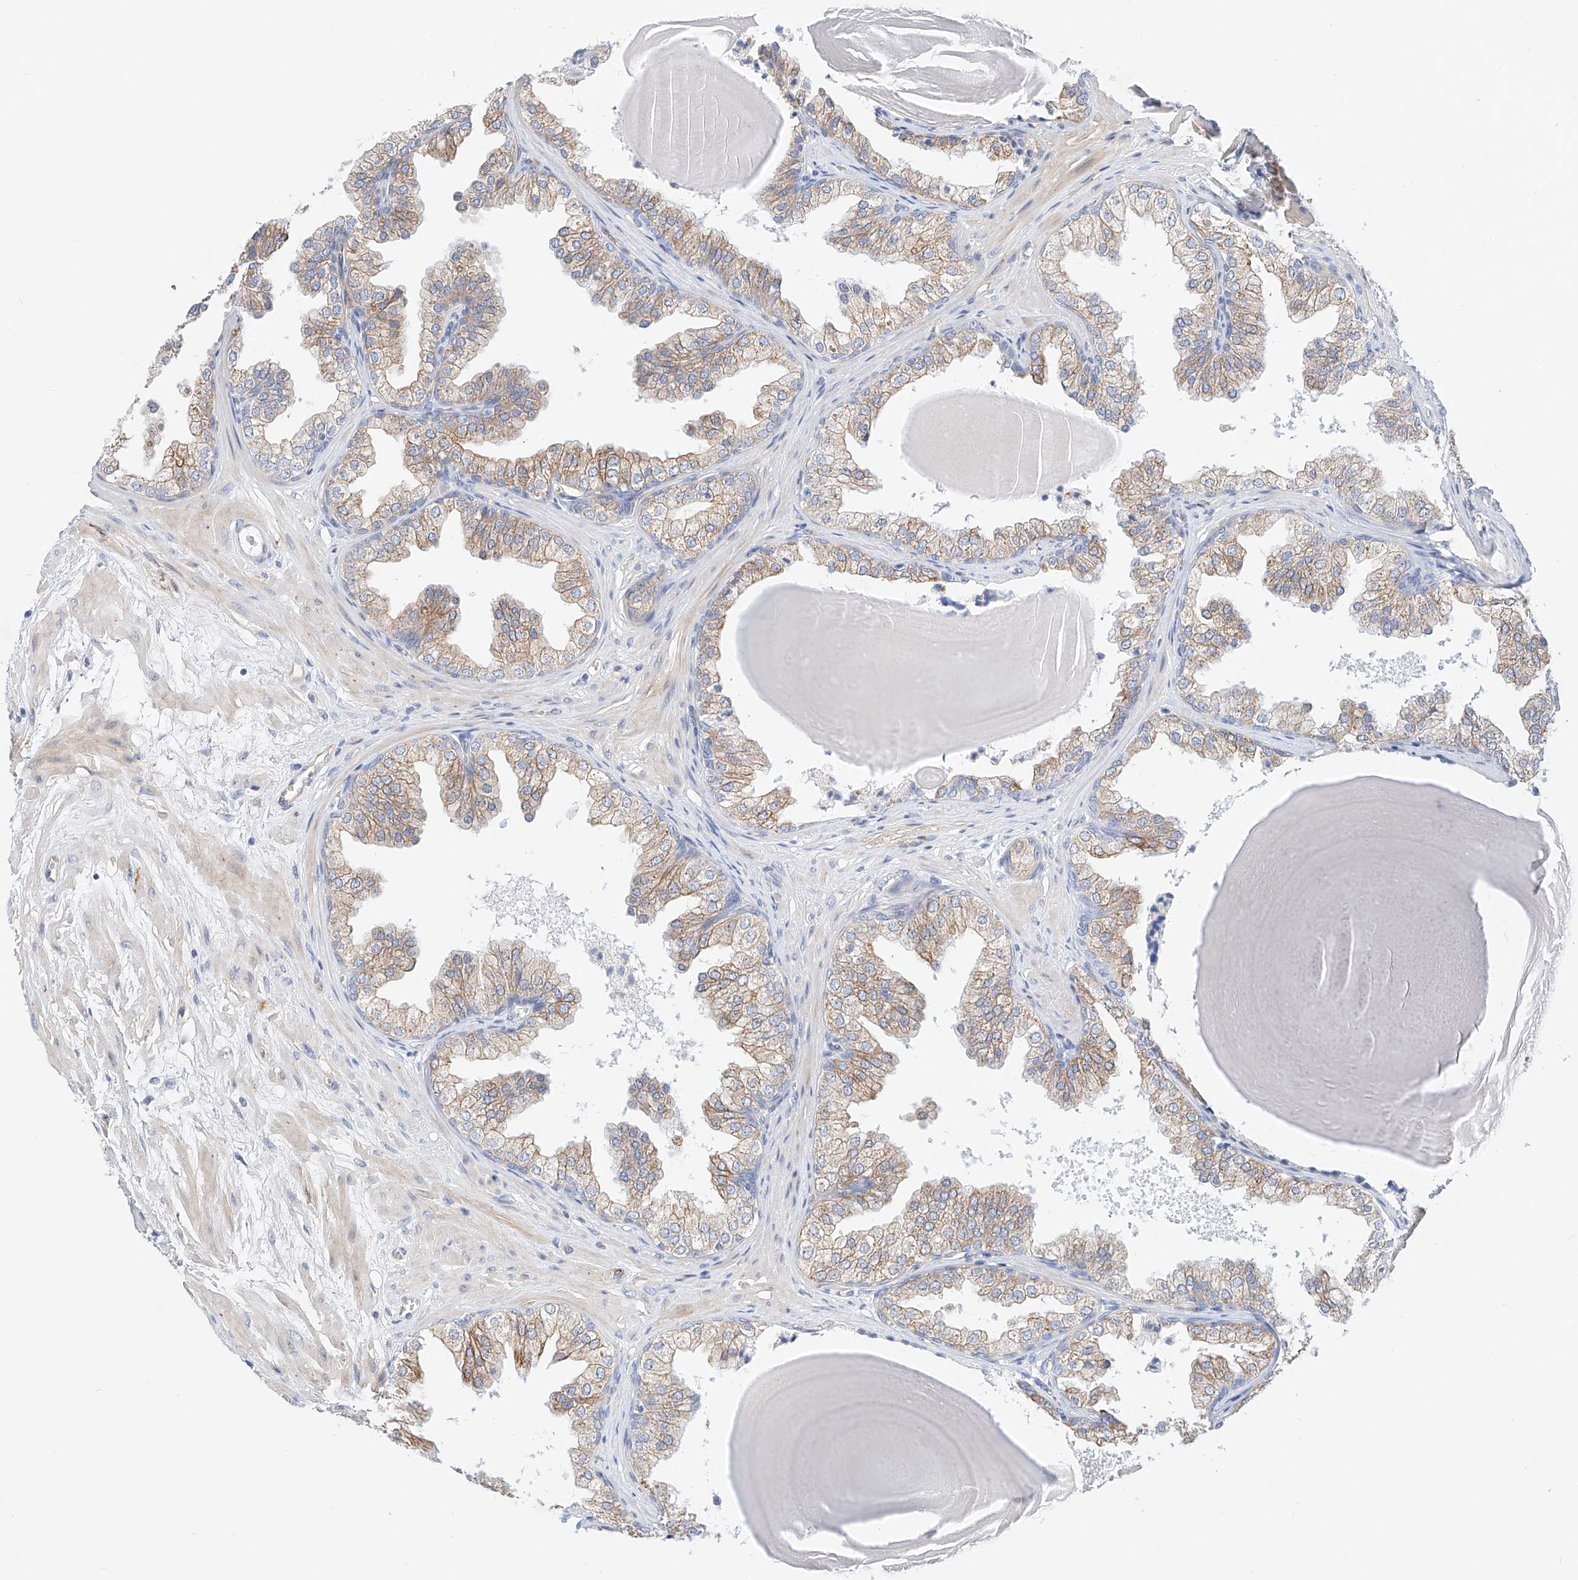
{"staining": {"intensity": "moderate", "quantity": "25%-75%", "location": "cytoplasmic/membranous"}, "tissue": "prostate", "cell_type": "Glandular cells", "image_type": "normal", "snomed": [{"axis": "morphology", "description": "Normal tissue, NOS"}, {"axis": "topography", "description": "Prostate"}], "caption": "A micrograph of prostate stained for a protein exhibits moderate cytoplasmic/membranous brown staining in glandular cells. Using DAB (brown) and hematoxylin (blue) stains, captured at high magnification using brightfield microscopy.", "gene": "SBSPON", "patient": {"sex": "male", "age": 48}}